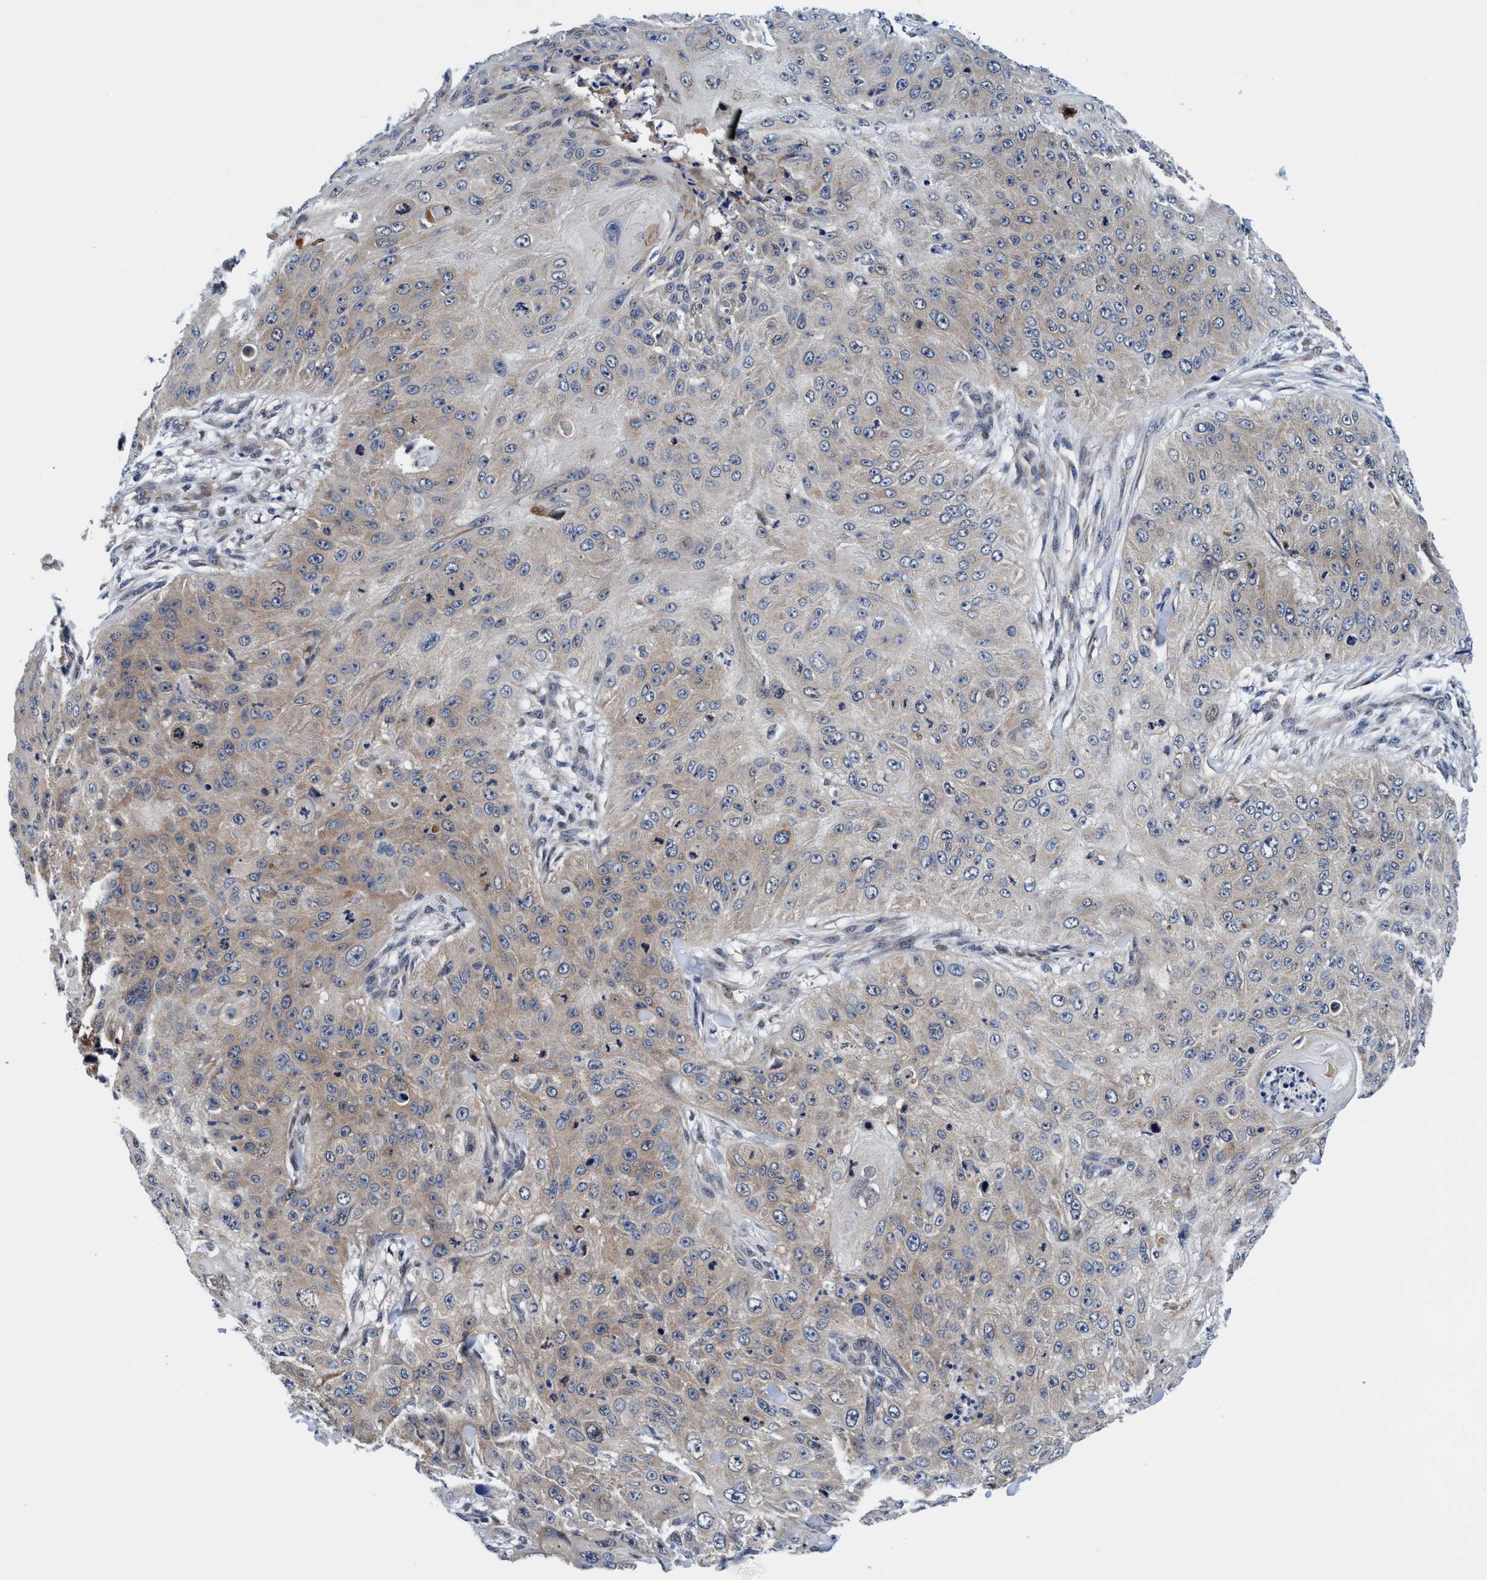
{"staining": {"intensity": "weak", "quantity": "<25%", "location": "cytoplasmic/membranous"}, "tissue": "skin cancer", "cell_type": "Tumor cells", "image_type": "cancer", "snomed": [{"axis": "morphology", "description": "Squamous cell carcinoma, NOS"}, {"axis": "topography", "description": "Skin"}], "caption": "Tumor cells show no significant expression in squamous cell carcinoma (skin). Brightfield microscopy of immunohistochemistry stained with DAB (brown) and hematoxylin (blue), captured at high magnification.", "gene": "AGAP2", "patient": {"sex": "female", "age": 80}}